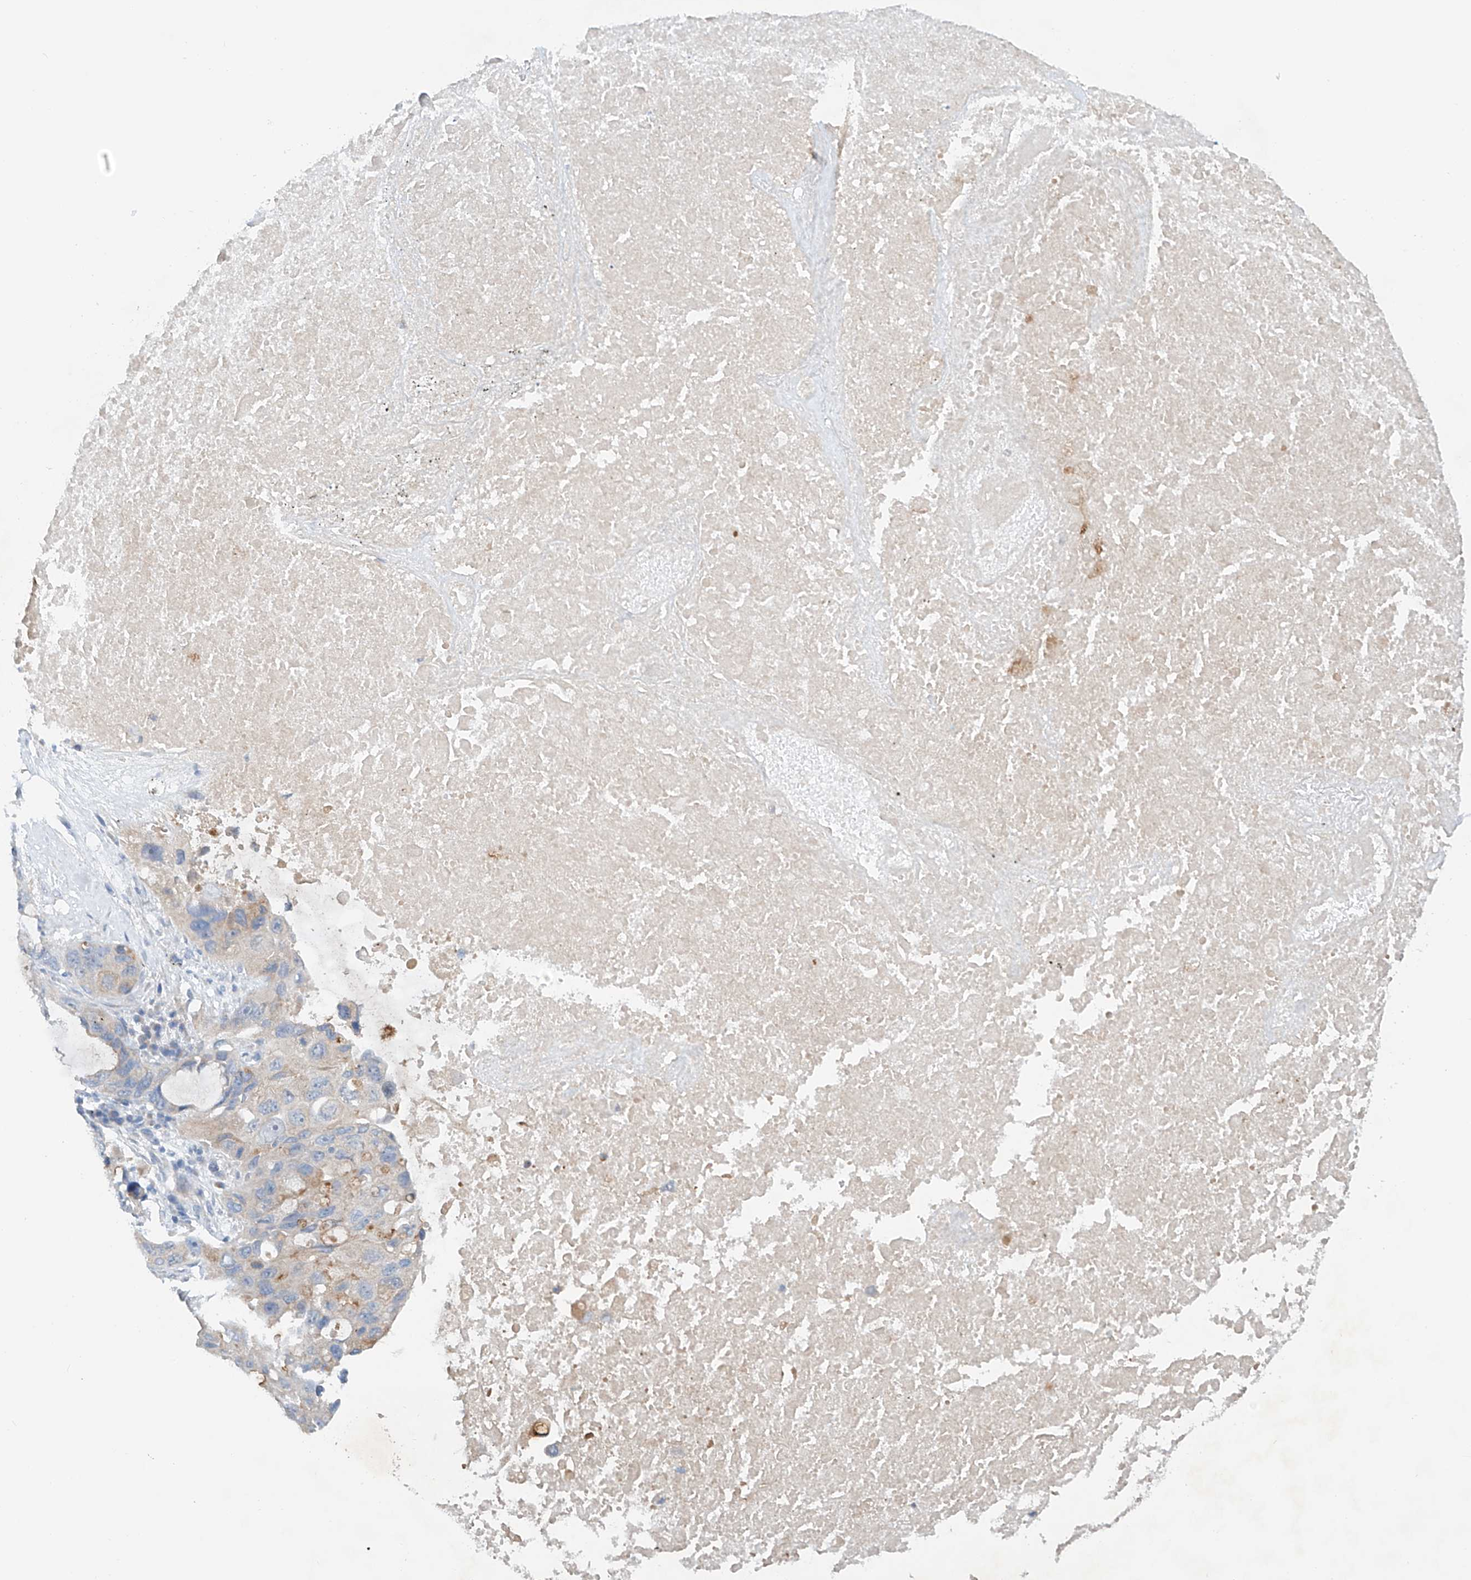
{"staining": {"intensity": "moderate", "quantity": "<25%", "location": "cytoplasmic/membranous"}, "tissue": "lung cancer", "cell_type": "Tumor cells", "image_type": "cancer", "snomed": [{"axis": "morphology", "description": "Squamous cell carcinoma, NOS"}, {"axis": "topography", "description": "Lung"}], "caption": "Moderate cytoplasmic/membranous staining is appreciated in approximately <25% of tumor cells in squamous cell carcinoma (lung). The protein is shown in brown color, while the nuclei are stained blue.", "gene": "GPC4", "patient": {"sex": "female", "age": 73}}